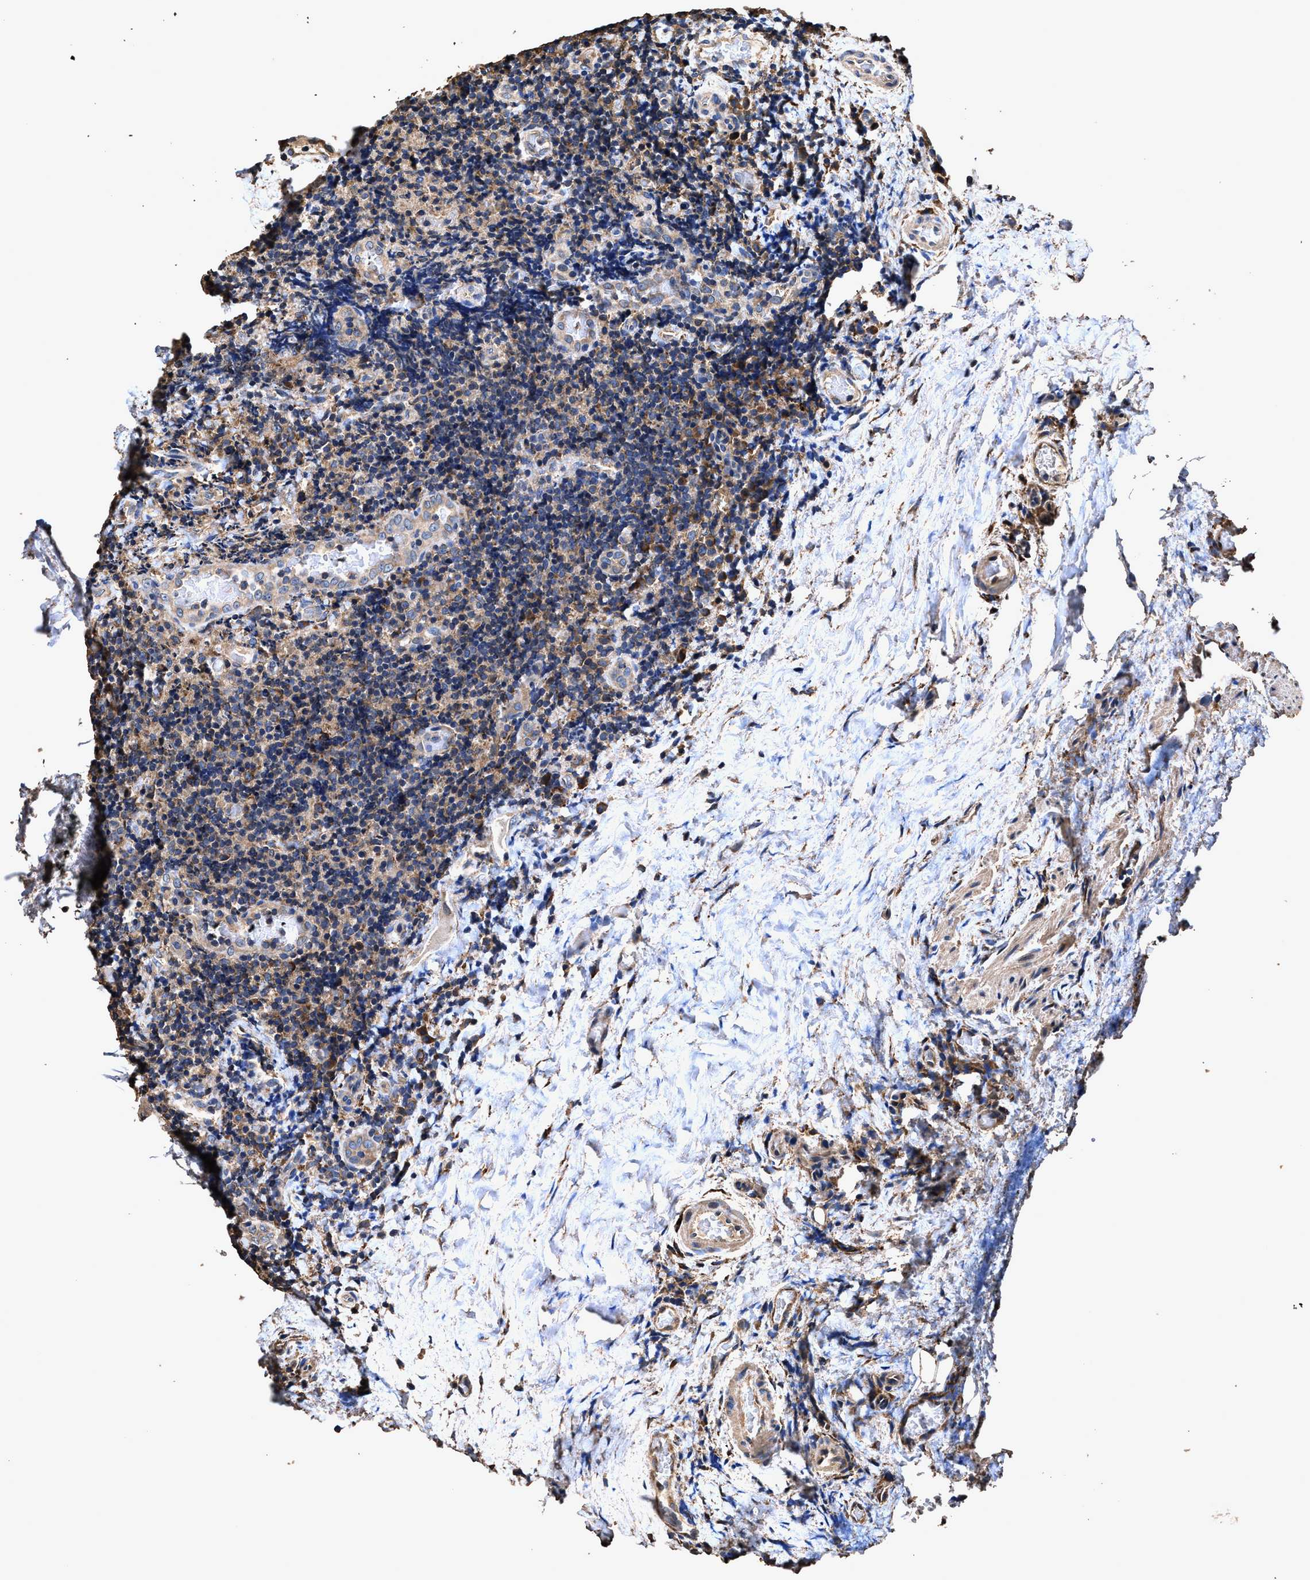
{"staining": {"intensity": "moderate", "quantity": "<25%", "location": "cytoplasmic/membranous"}, "tissue": "lymphoma", "cell_type": "Tumor cells", "image_type": "cancer", "snomed": [{"axis": "morphology", "description": "Malignant lymphoma, non-Hodgkin's type, High grade"}, {"axis": "topography", "description": "Tonsil"}], "caption": "Protein staining demonstrates moderate cytoplasmic/membranous expression in about <25% of tumor cells in lymphoma.", "gene": "ZMYND19", "patient": {"sex": "female", "age": 36}}